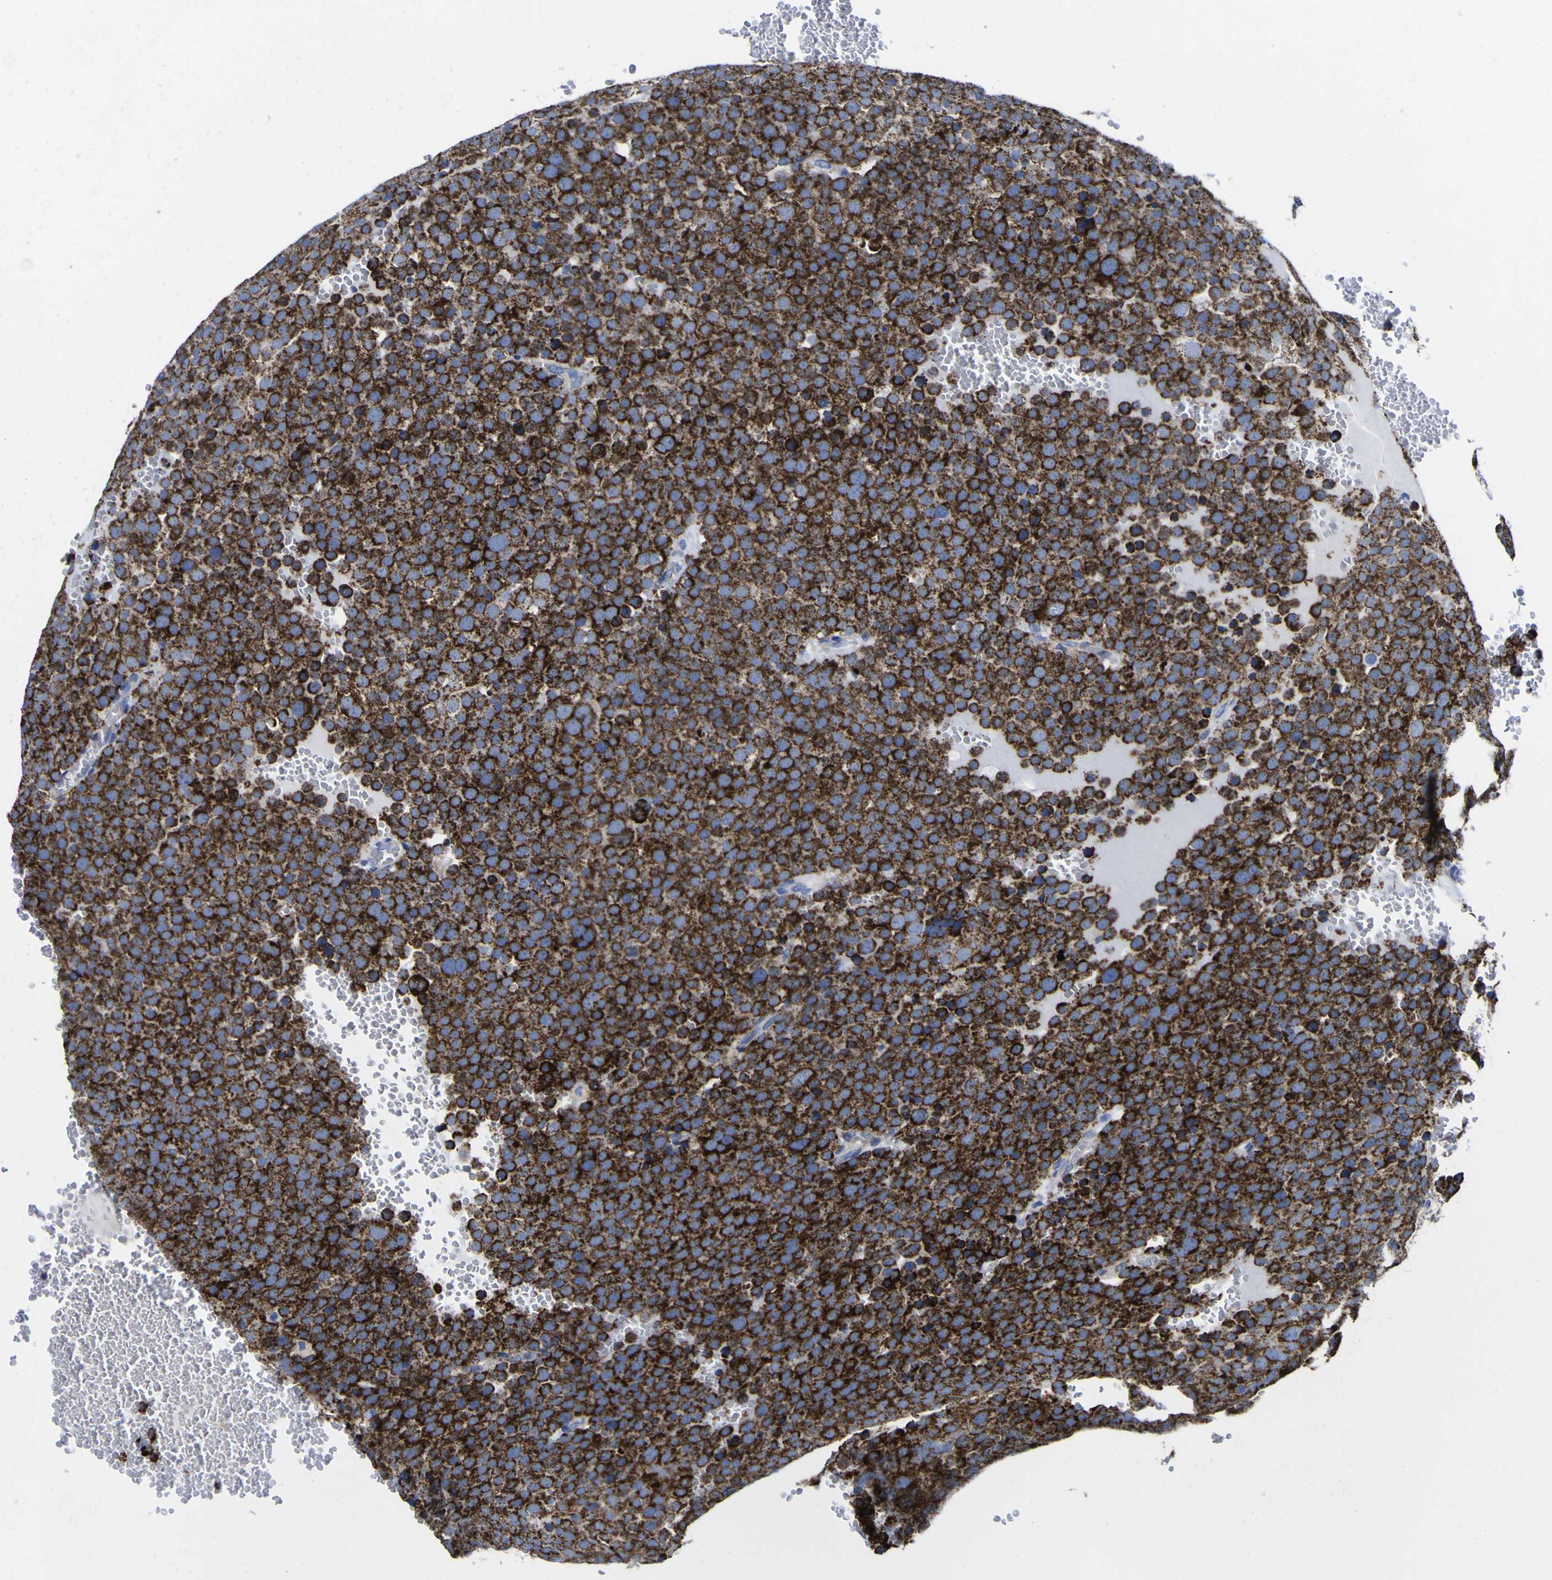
{"staining": {"intensity": "strong", "quantity": ">75%", "location": "cytoplasmic/membranous"}, "tissue": "testis cancer", "cell_type": "Tumor cells", "image_type": "cancer", "snomed": [{"axis": "morphology", "description": "Seminoma, NOS"}, {"axis": "topography", "description": "Testis"}], "caption": "Tumor cells reveal strong cytoplasmic/membranous expression in approximately >75% of cells in testis cancer (seminoma).", "gene": "CCDC90B", "patient": {"sex": "male", "age": 71}}